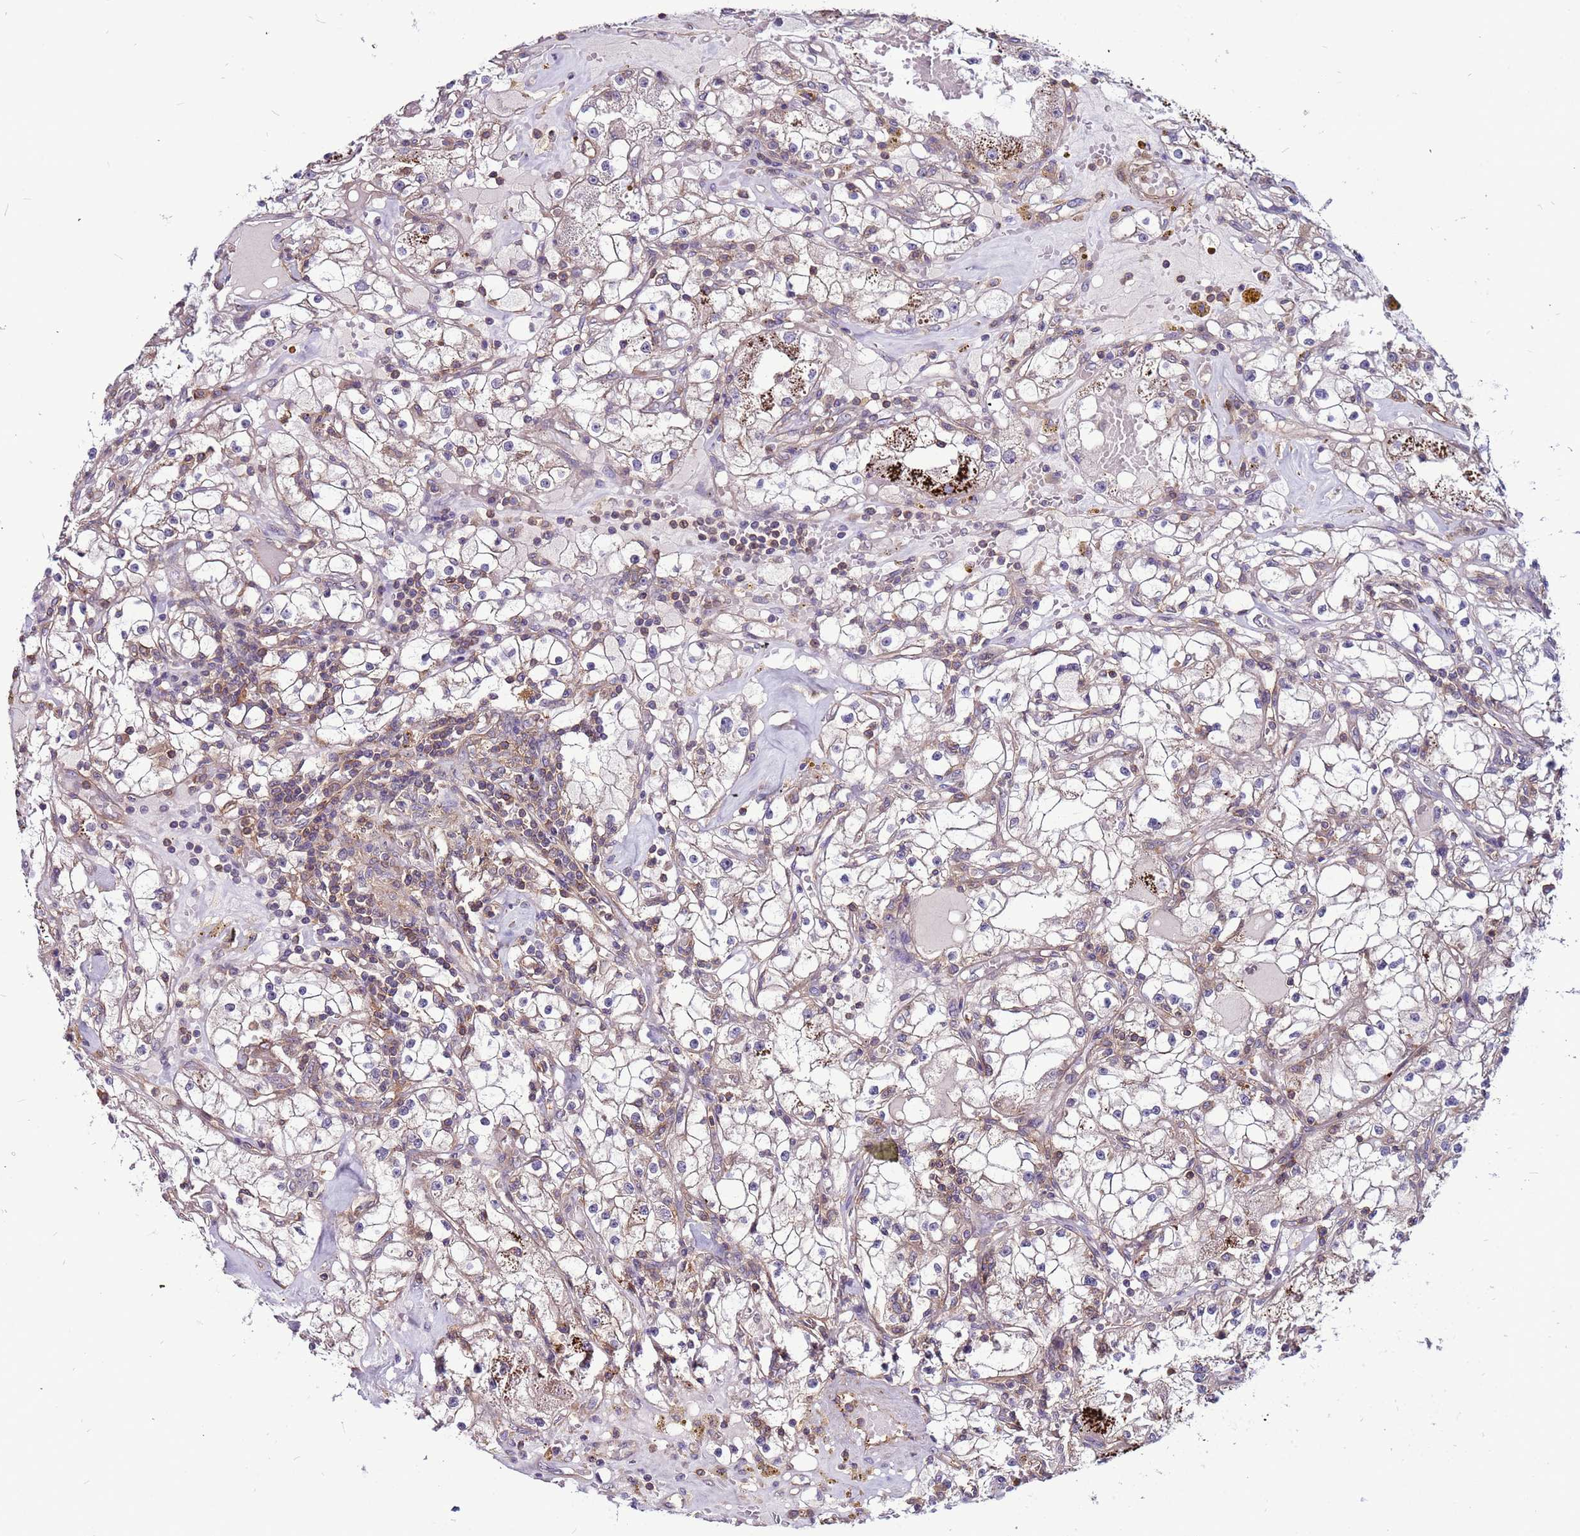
{"staining": {"intensity": "weak", "quantity": "25%-75%", "location": "cytoplasmic/membranous"}, "tissue": "renal cancer", "cell_type": "Tumor cells", "image_type": "cancer", "snomed": [{"axis": "morphology", "description": "Adenocarcinoma, NOS"}, {"axis": "topography", "description": "Kidney"}], "caption": "DAB immunohistochemical staining of renal adenocarcinoma demonstrates weak cytoplasmic/membranous protein expression in approximately 25%-75% of tumor cells.", "gene": "NRN1L", "patient": {"sex": "male", "age": 56}}